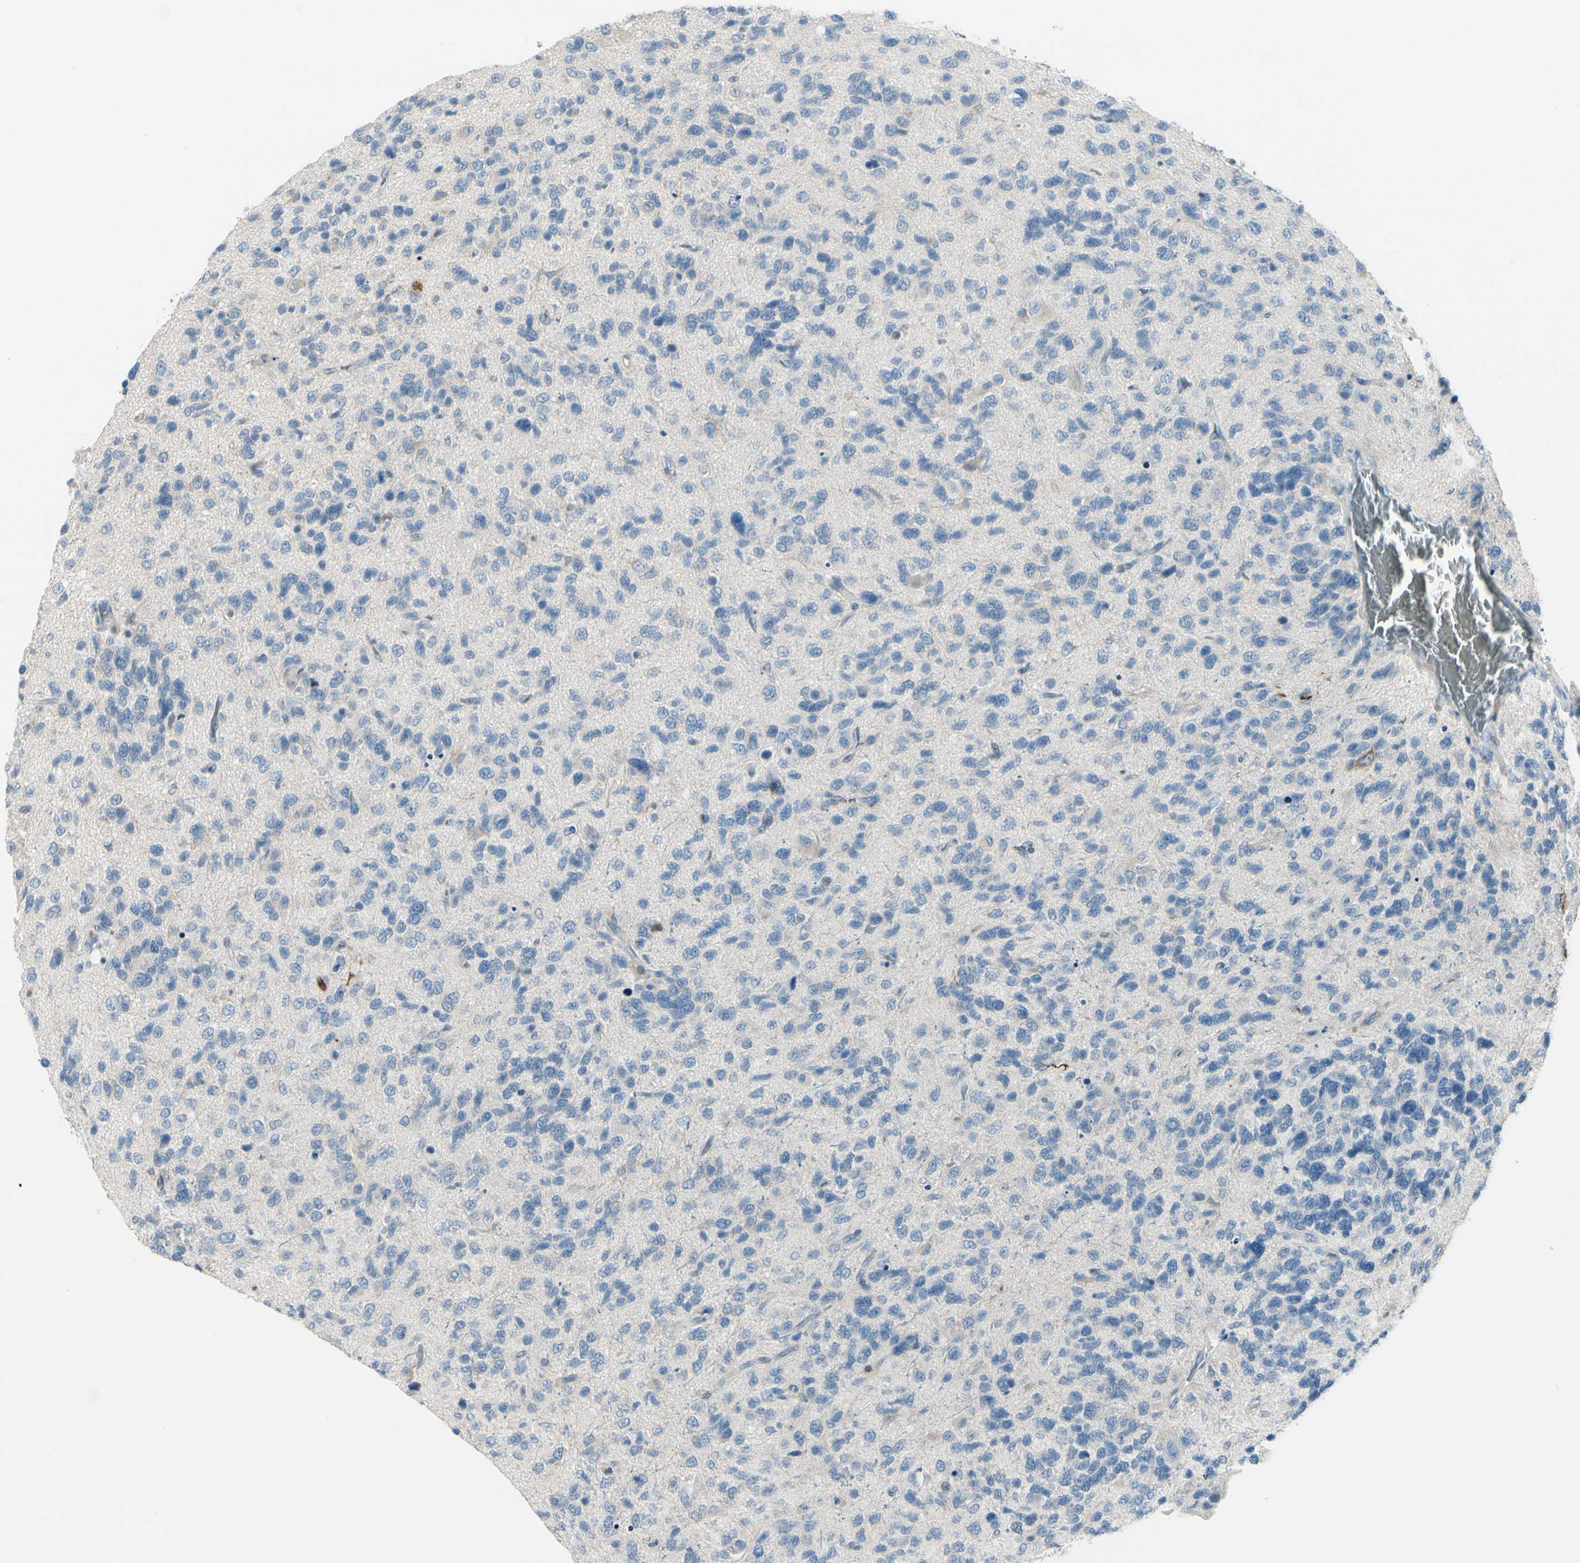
{"staining": {"intensity": "negative", "quantity": "none", "location": "none"}, "tissue": "glioma", "cell_type": "Tumor cells", "image_type": "cancer", "snomed": [{"axis": "morphology", "description": "Glioma, malignant, High grade"}, {"axis": "topography", "description": "Brain"}], "caption": "DAB immunohistochemical staining of glioma displays no significant staining in tumor cells. (Immunohistochemistry (ihc), brightfield microscopy, high magnification).", "gene": "TRAF1", "patient": {"sex": "female", "age": 58}}